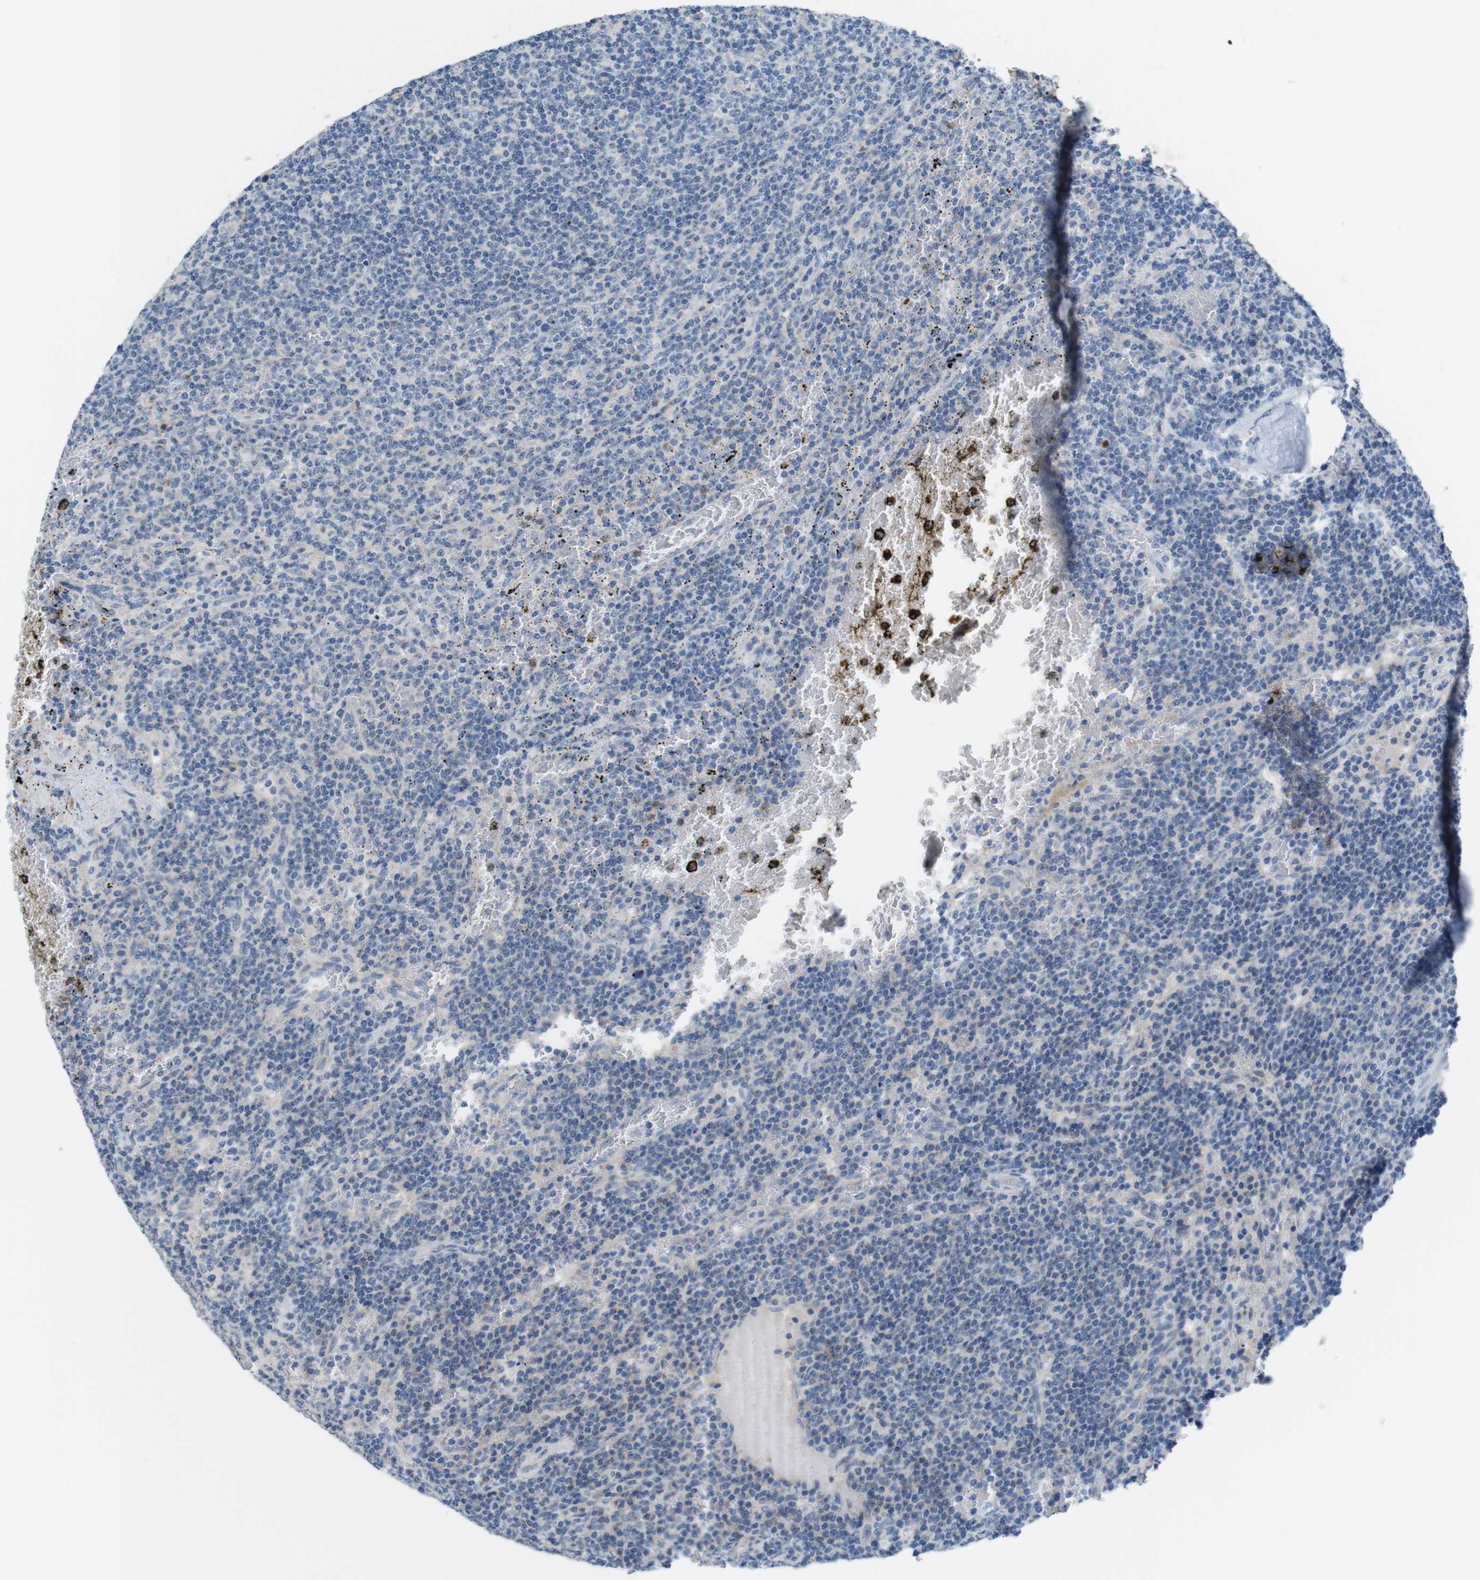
{"staining": {"intensity": "negative", "quantity": "none", "location": "none"}, "tissue": "lymphoma", "cell_type": "Tumor cells", "image_type": "cancer", "snomed": [{"axis": "morphology", "description": "Malignant lymphoma, non-Hodgkin's type, Low grade"}, {"axis": "topography", "description": "Spleen"}], "caption": "IHC image of neoplastic tissue: human low-grade malignant lymphoma, non-Hodgkin's type stained with DAB exhibits no significant protein expression in tumor cells.", "gene": "TJP3", "patient": {"sex": "female", "age": 50}}